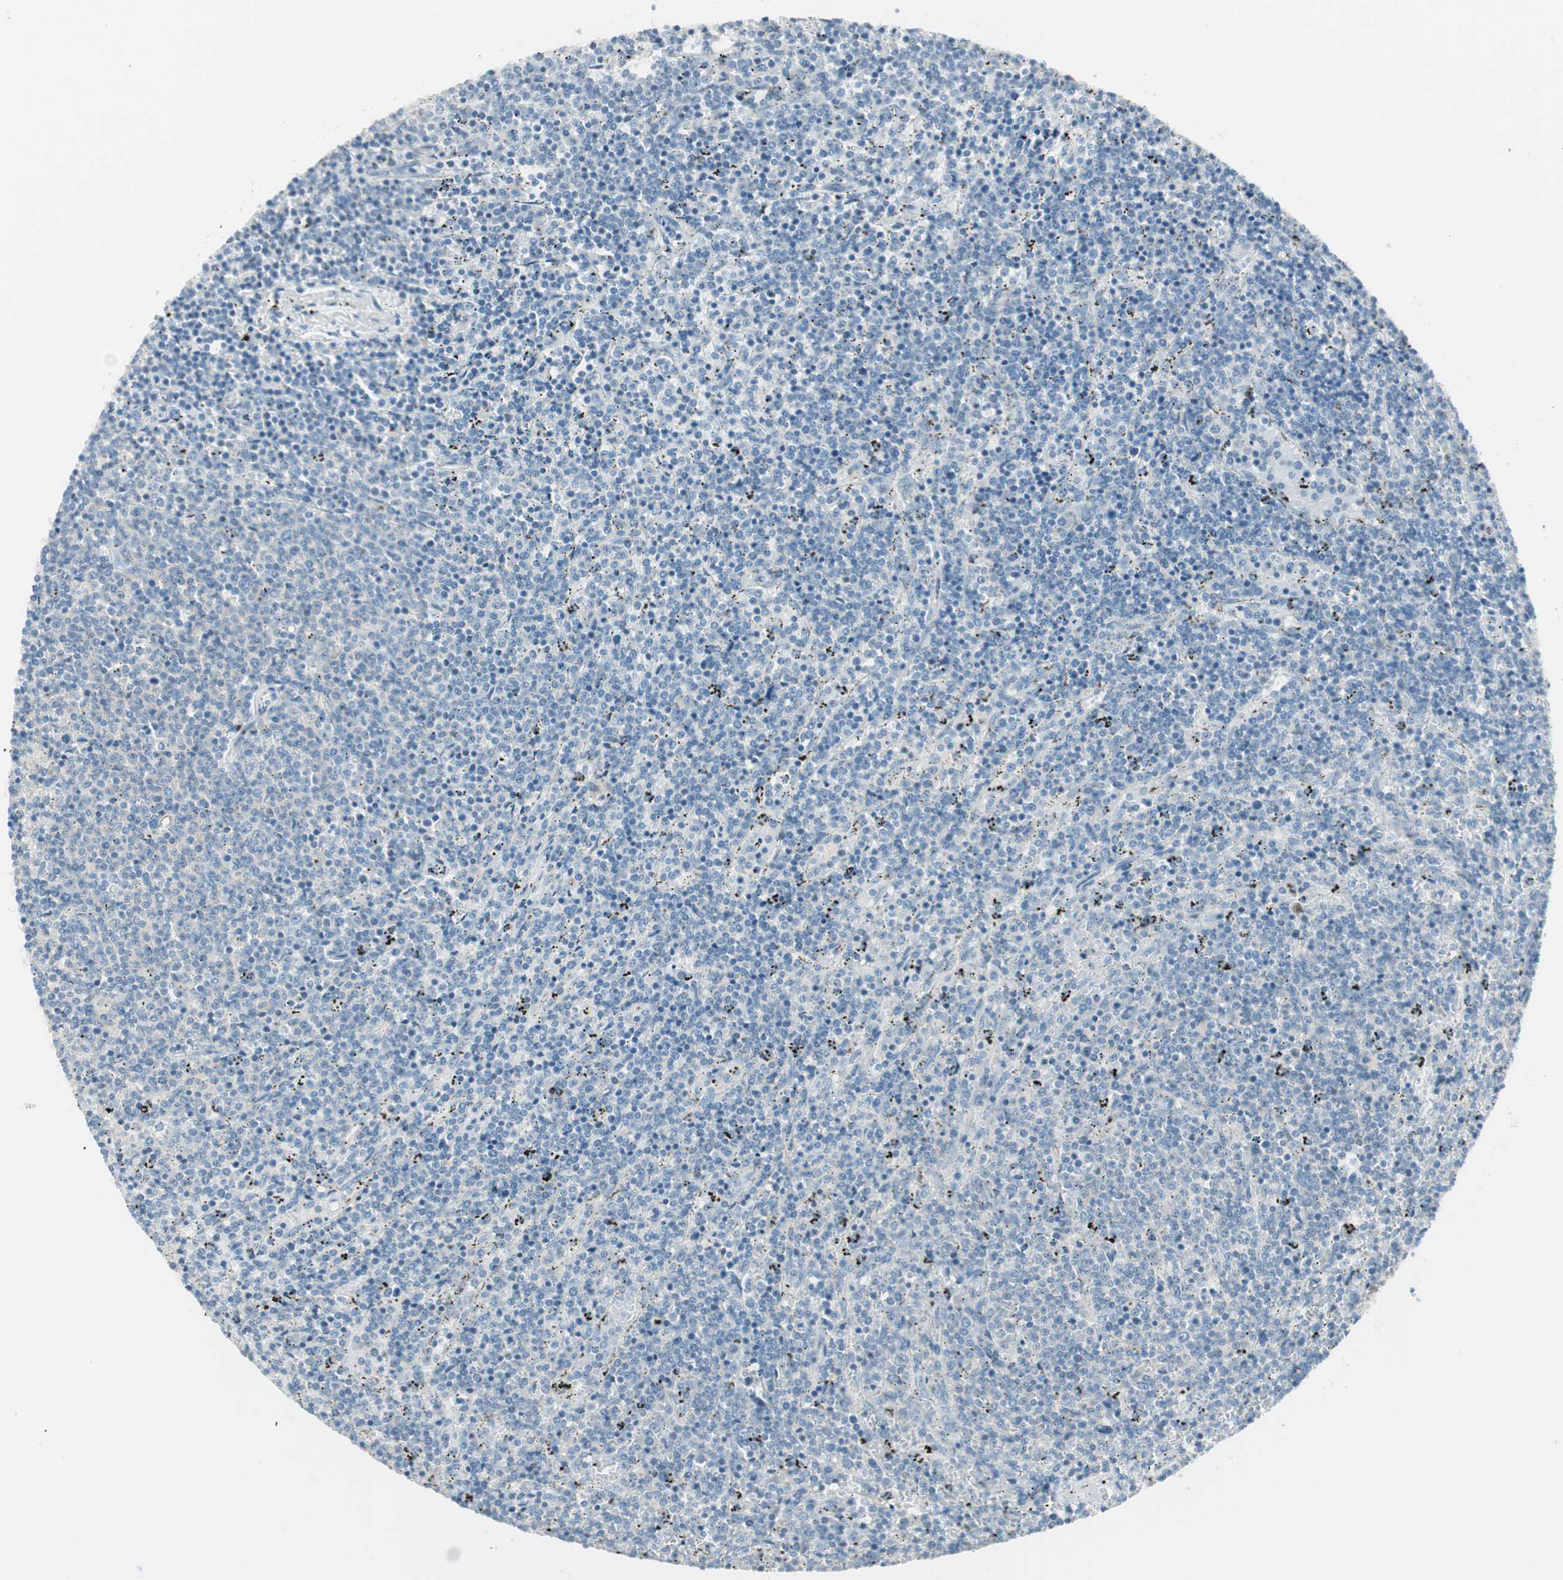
{"staining": {"intensity": "negative", "quantity": "none", "location": "none"}, "tissue": "lymphoma", "cell_type": "Tumor cells", "image_type": "cancer", "snomed": [{"axis": "morphology", "description": "Malignant lymphoma, non-Hodgkin's type, Low grade"}, {"axis": "topography", "description": "Spleen"}], "caption": "Immunohistochemistry of low-grade malignant lymphoma, non-Hodgkin's type shows no positivity in tumor cells.", "gene": "ITLN2", "patient": {"sex": "female", "age": 50}}